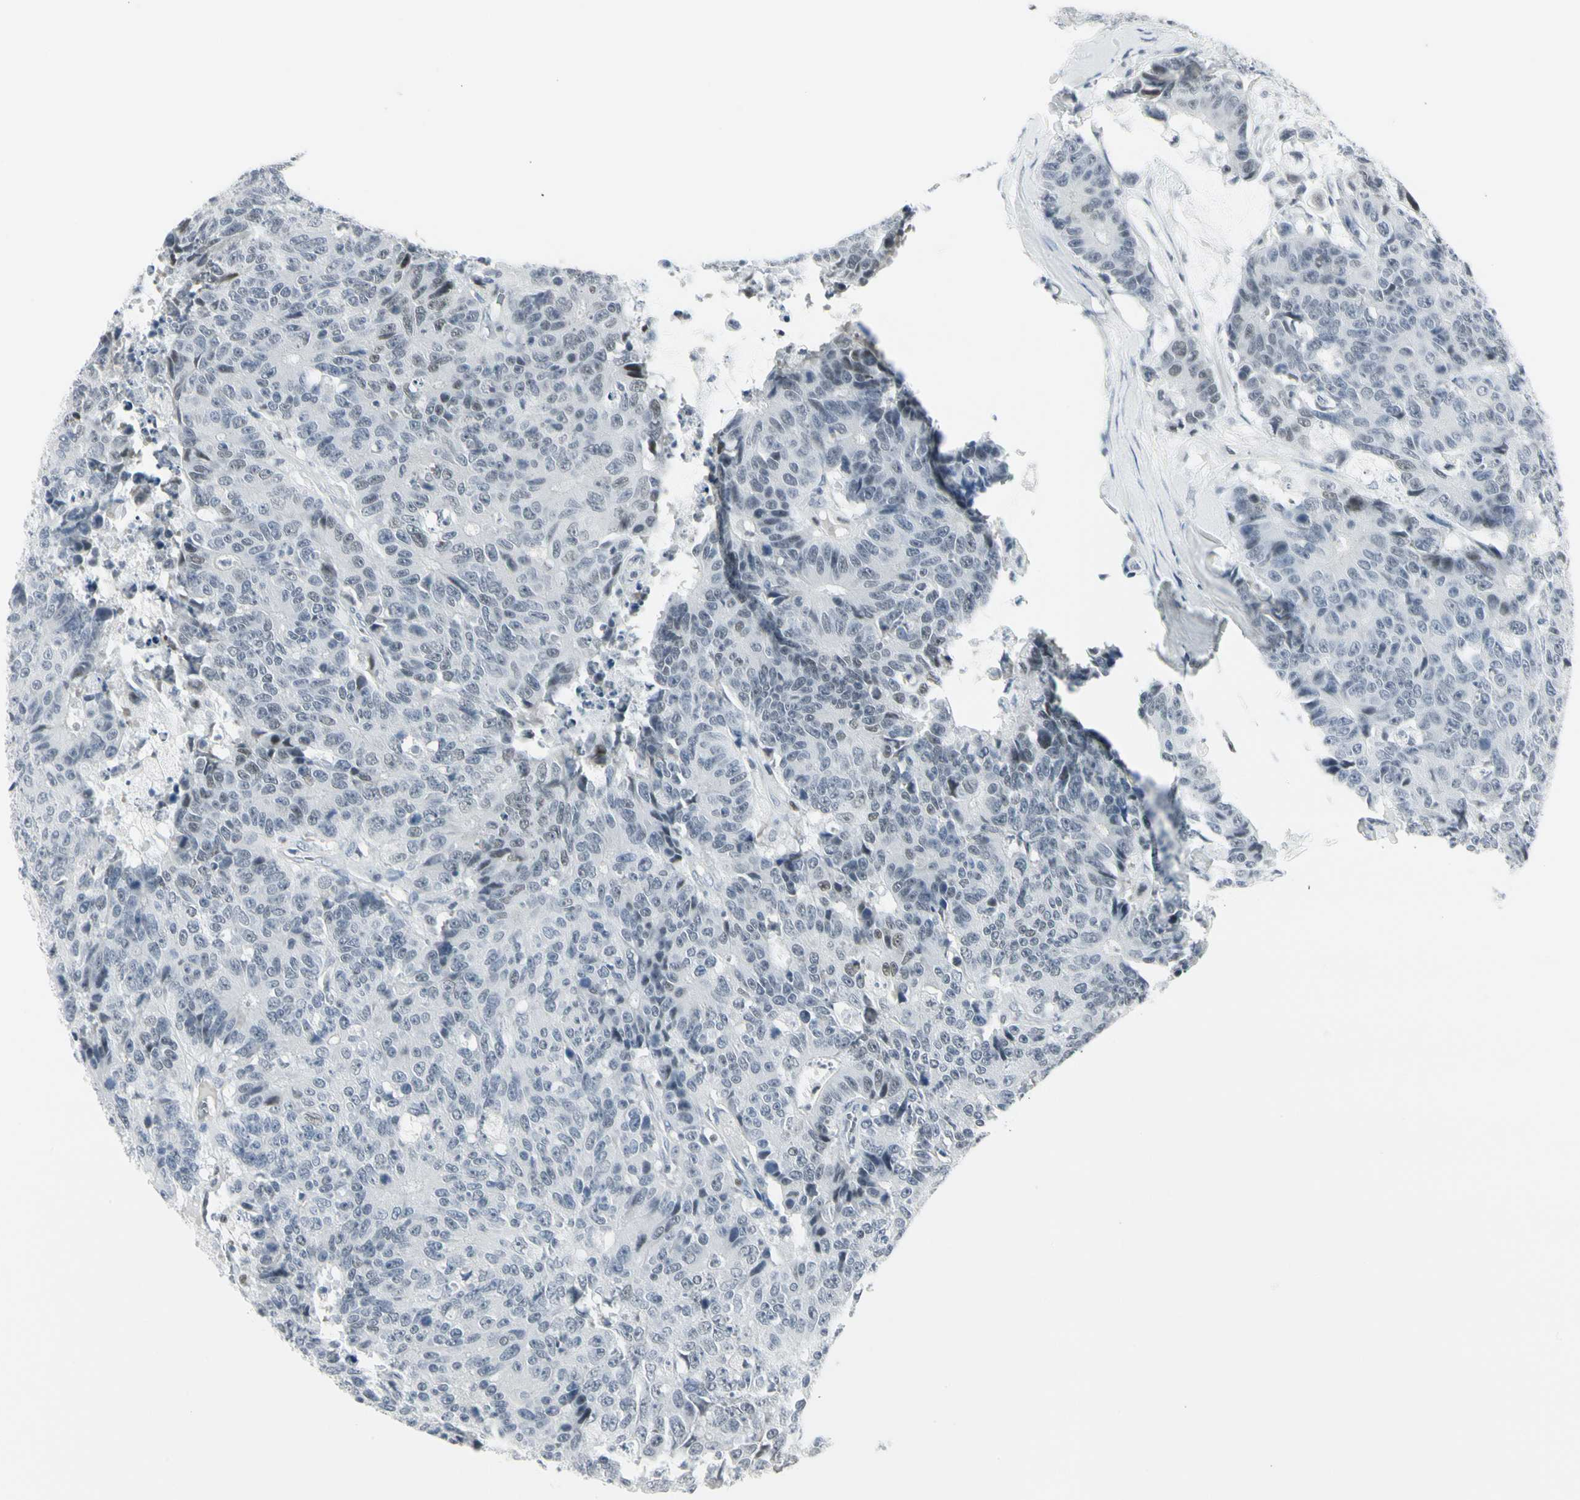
{"staining": {"intensity": "weak", "quantity": "<25%", "location": "nuclear"}, "tissue": "colorectal cancer", "cell_type": "Tumor cells", "image_type": "cancer", "snomed": [{"axis": "morphology", "description": "Adenocarcinoma, NOS"}, {"axis": "topography", "description": "Colon"}], "caption": "High power microscopy histopathology image of an immunohistochemistry (IHC) histopathology image of adenocarcinoma (colorectal), revealing no significant positivity in tumor cells.", "gene": "ZBTB7B", "patient": {"sex": "female", "age": 86}}